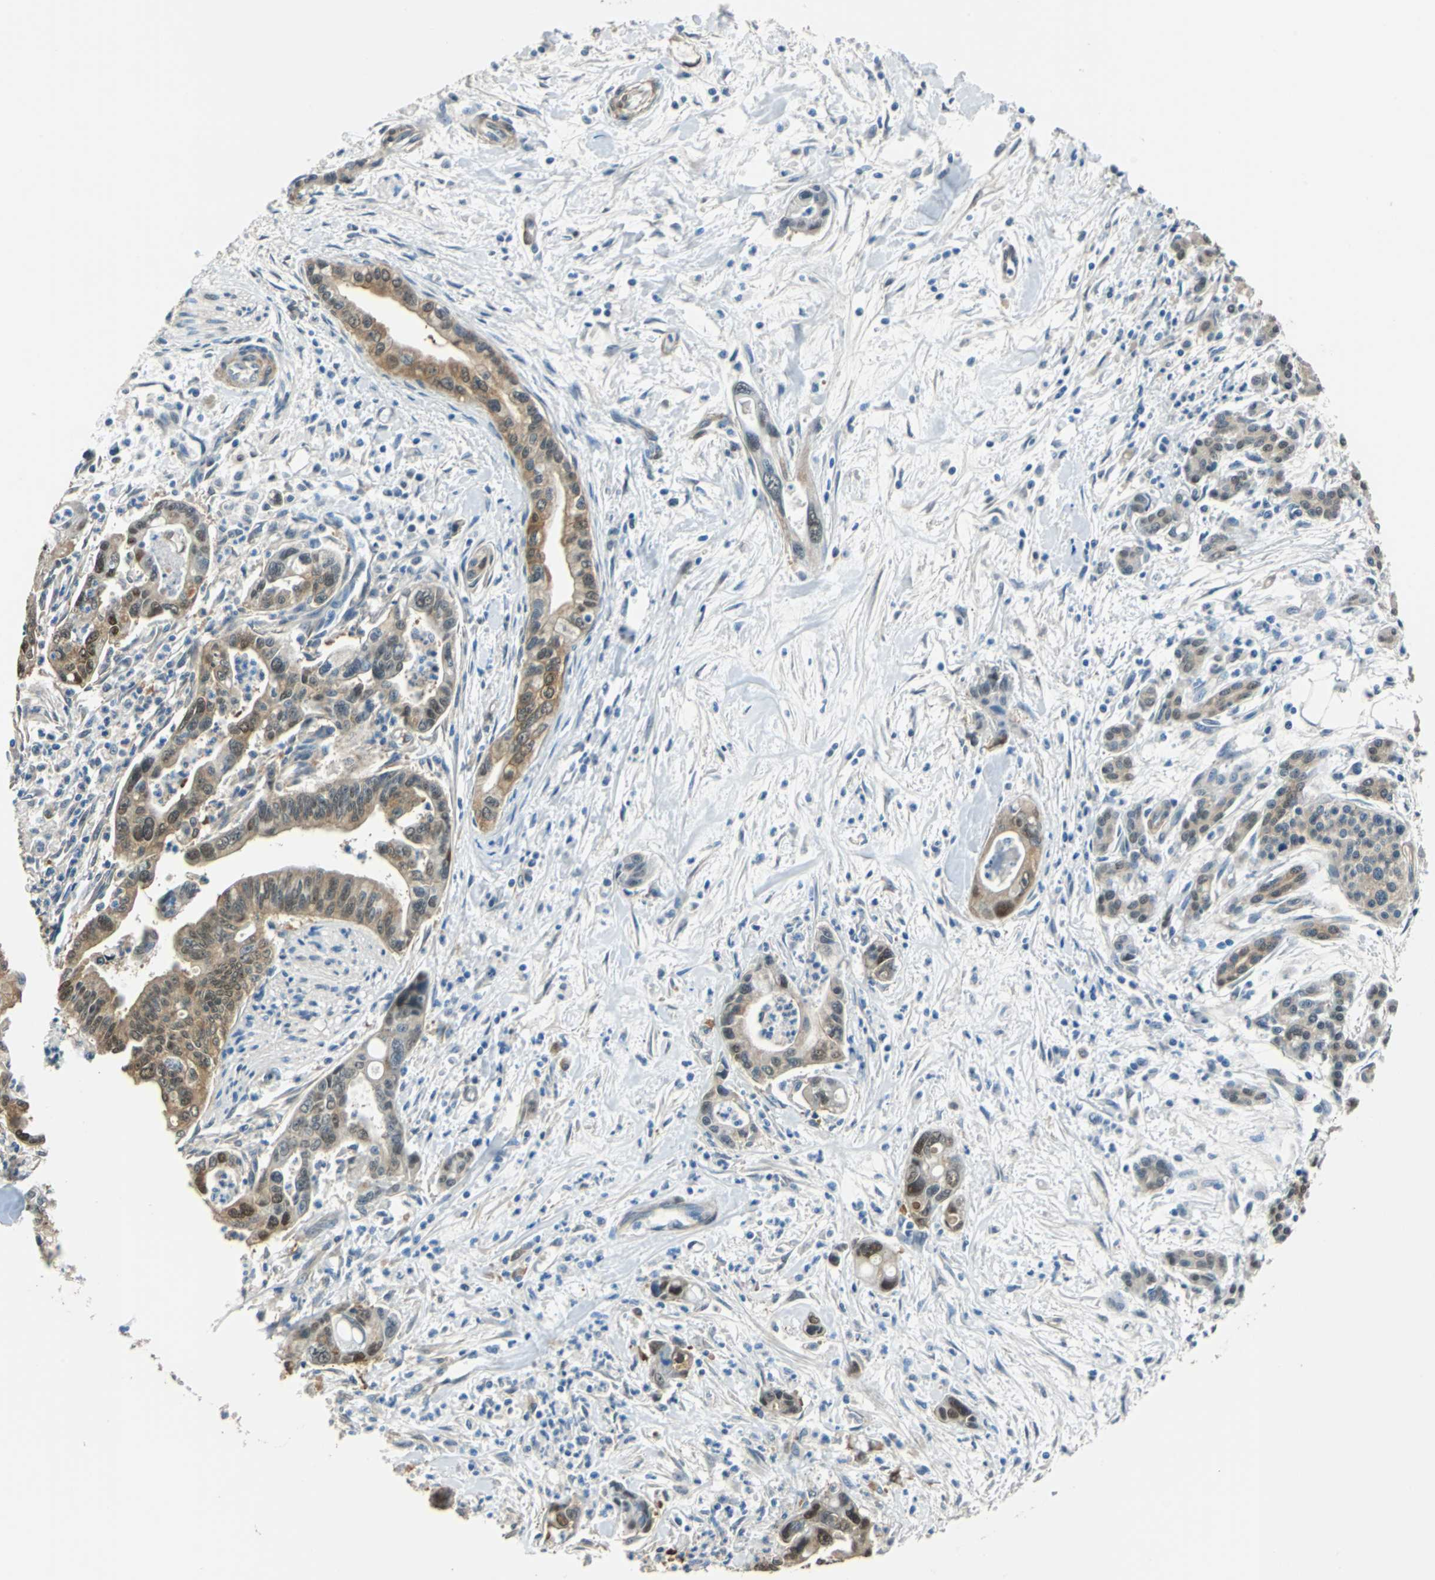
{"staining": {"intensity": "moderate", "quantity": ">75%", "location": "cytoplasmic/membranous,nuclear"}, "tissue": "pancreatic cancer", "cell_type": "Tumor cells", "image_type": "cancer", "snomed": [{"axis": "morphology", "description": "Adenocarcinoma, NOS"}, {"axis": "topography", "description": "Pancreas"}], "caption": "A histopathology image showing moderate cytoplasmic/membranous and nuclear staining in about >75% of tumor cells in pancreatic adenocarcinoma, as visualized by brown immunohistochemical staining.", "gene": "FKBP4", "patient": {"sex": "male", "age": 70}}